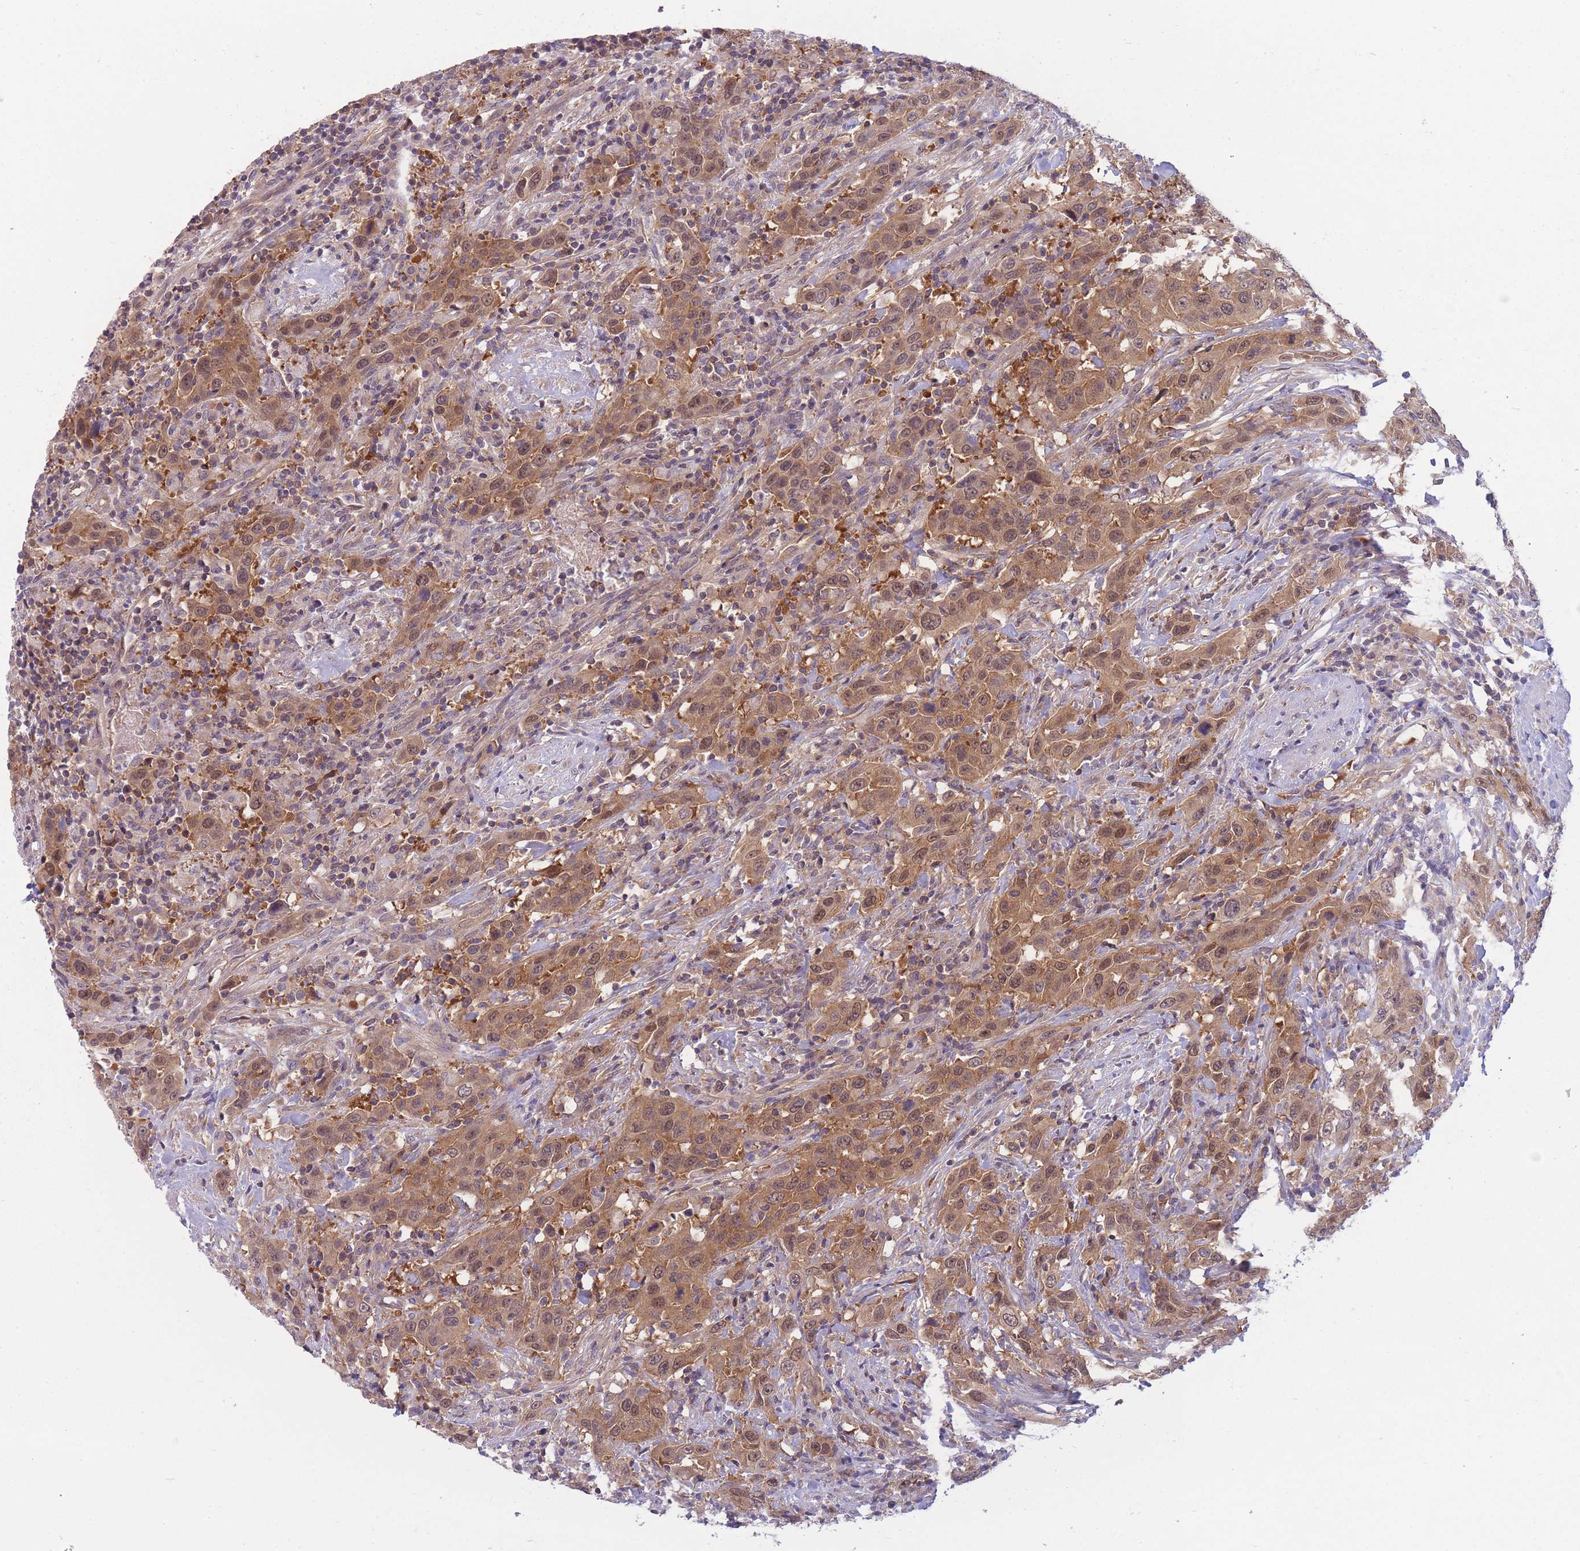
{"staining": {"intensity": "moderate", "quantity": ">75%", "location": "cytoplasmic/membranous"}, "tissue": "urothelial cancer", "cell_type": "Tumor cells", "image_type": "cancer", "snomed": [{"axis": "morphology", "description": "Urothelial carcinoma, High grade"}, {"axis": "topography", "description": "Urinary bladder"}], "caption": "A micrograph of urothelial cancer stained for a protein exhibits moderate cytoplasmic/membranous brown staining in tumor cells.", "gene": "PFDN6", "patient": {"sex": "male", "age": 61}}